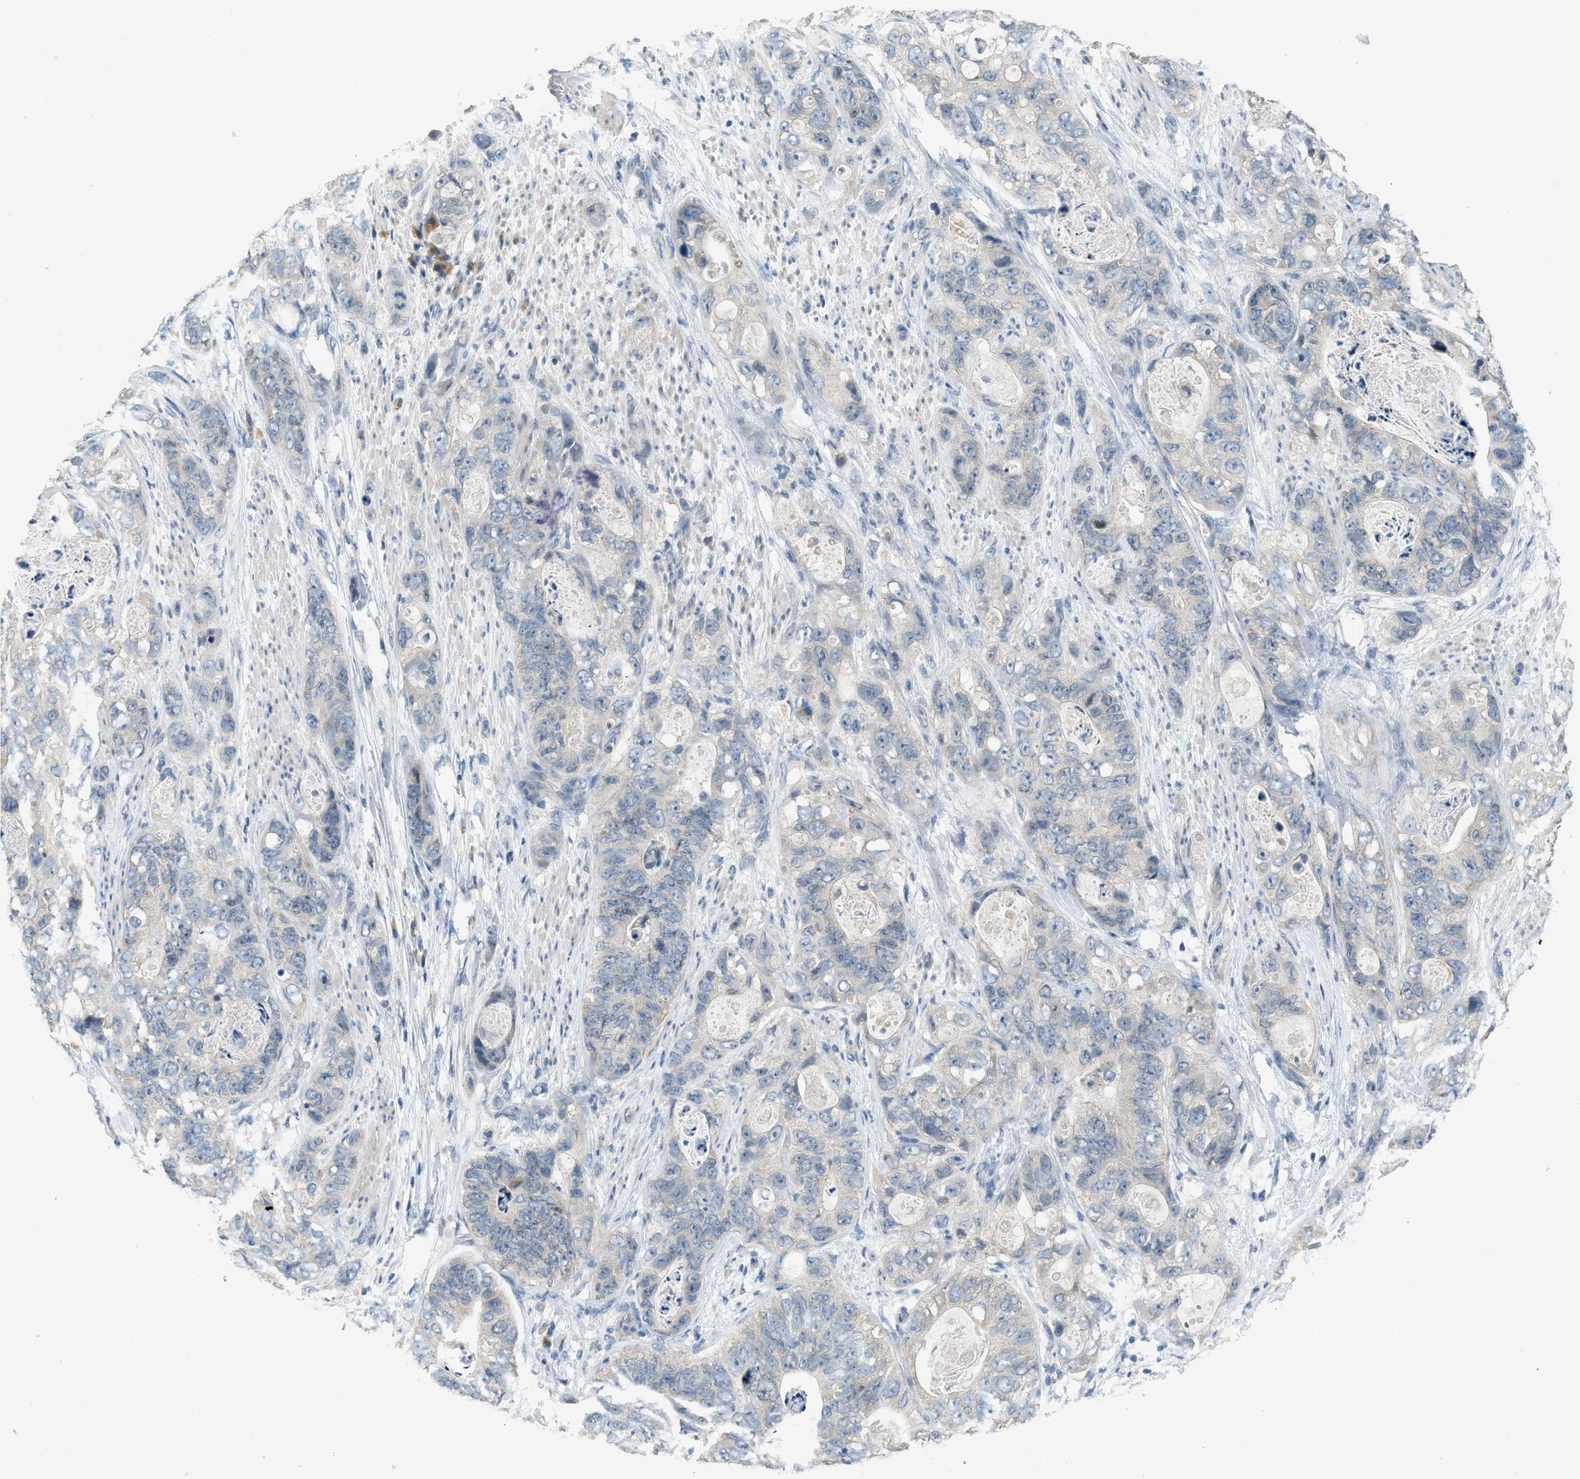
{"staining": {"intensity": "negative", "quantity": "none", "location": "none"}, "tissue": "stomach cancer", "cell_type": "Tumor cells", "image_type": "cancer", "snomed": [{"axis": "morphology", "description": "Adenocarcinoma, NOS"}, {"axis": "topography", "description": "Stomach"}], "caption": "A high-resolution photomicrograph shows immunohistochemistry (IHC) staining of adenocarcinoma (stomach), which exhibits no significant staining in tumor cells.", "gene": "MIS18A", "patient": {"sex": "female", "age": 89}}